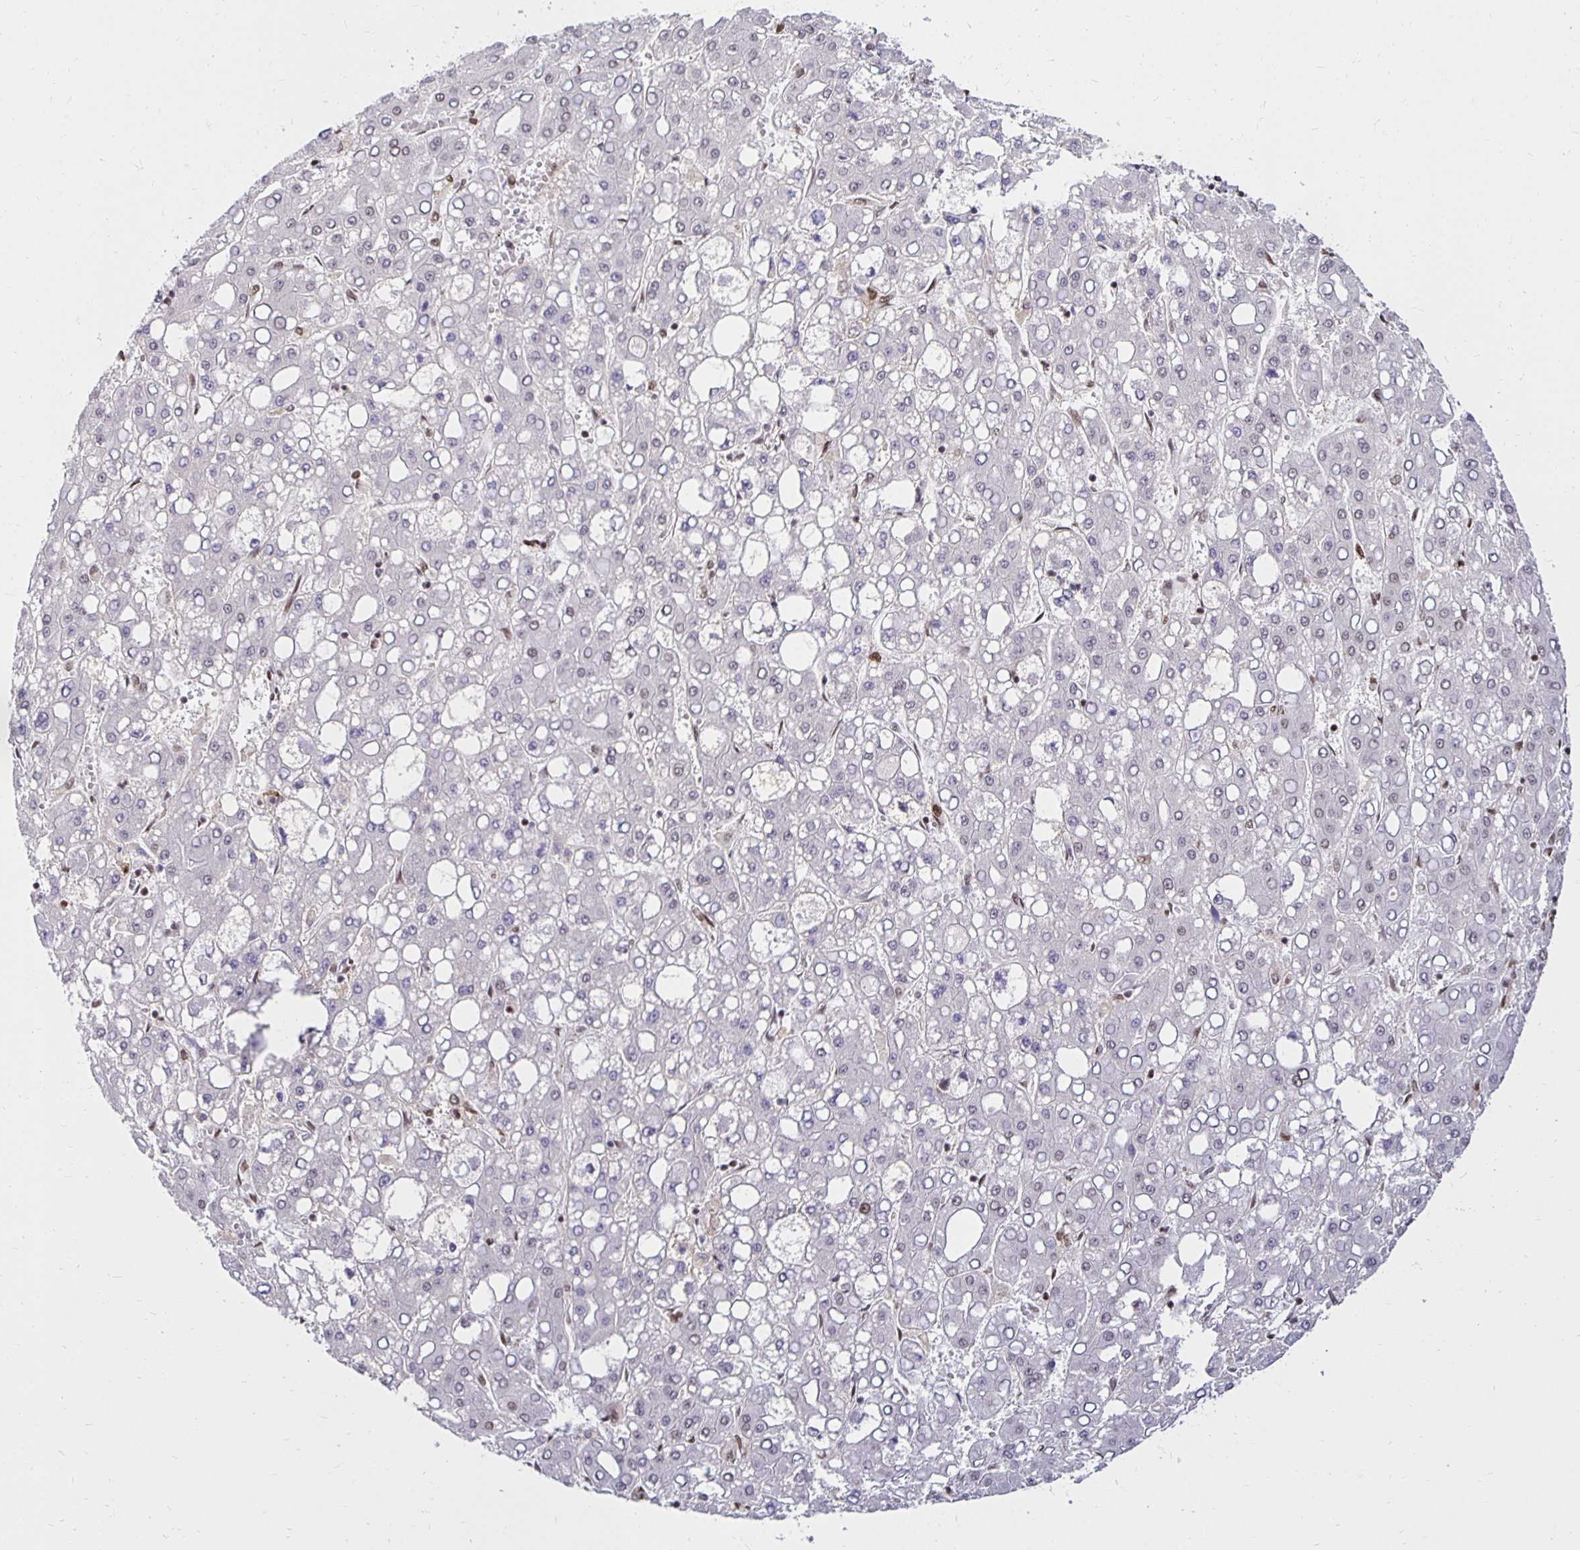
{"staining": {"intensity": "negative", "quantity": "none", "location": "none"}, "tissue": "liver cancer", "cell_type": "Tumor cells", "image_type": "cancer", "snomed": [{"axis": "morphology", "description": "Carcinoma, Hepatocellular, NOS"}, {"axis": "topography", "description": "Liver"}], "caption": "A high-resolution photomicrograph shows immunohistochemistry (IHC) staining of hepatocellular carcinoma (liver), which reveals no significant staining in tumor cells.", "gene": "ZNF579", "patient": {"sex": "male", "age": 65}}